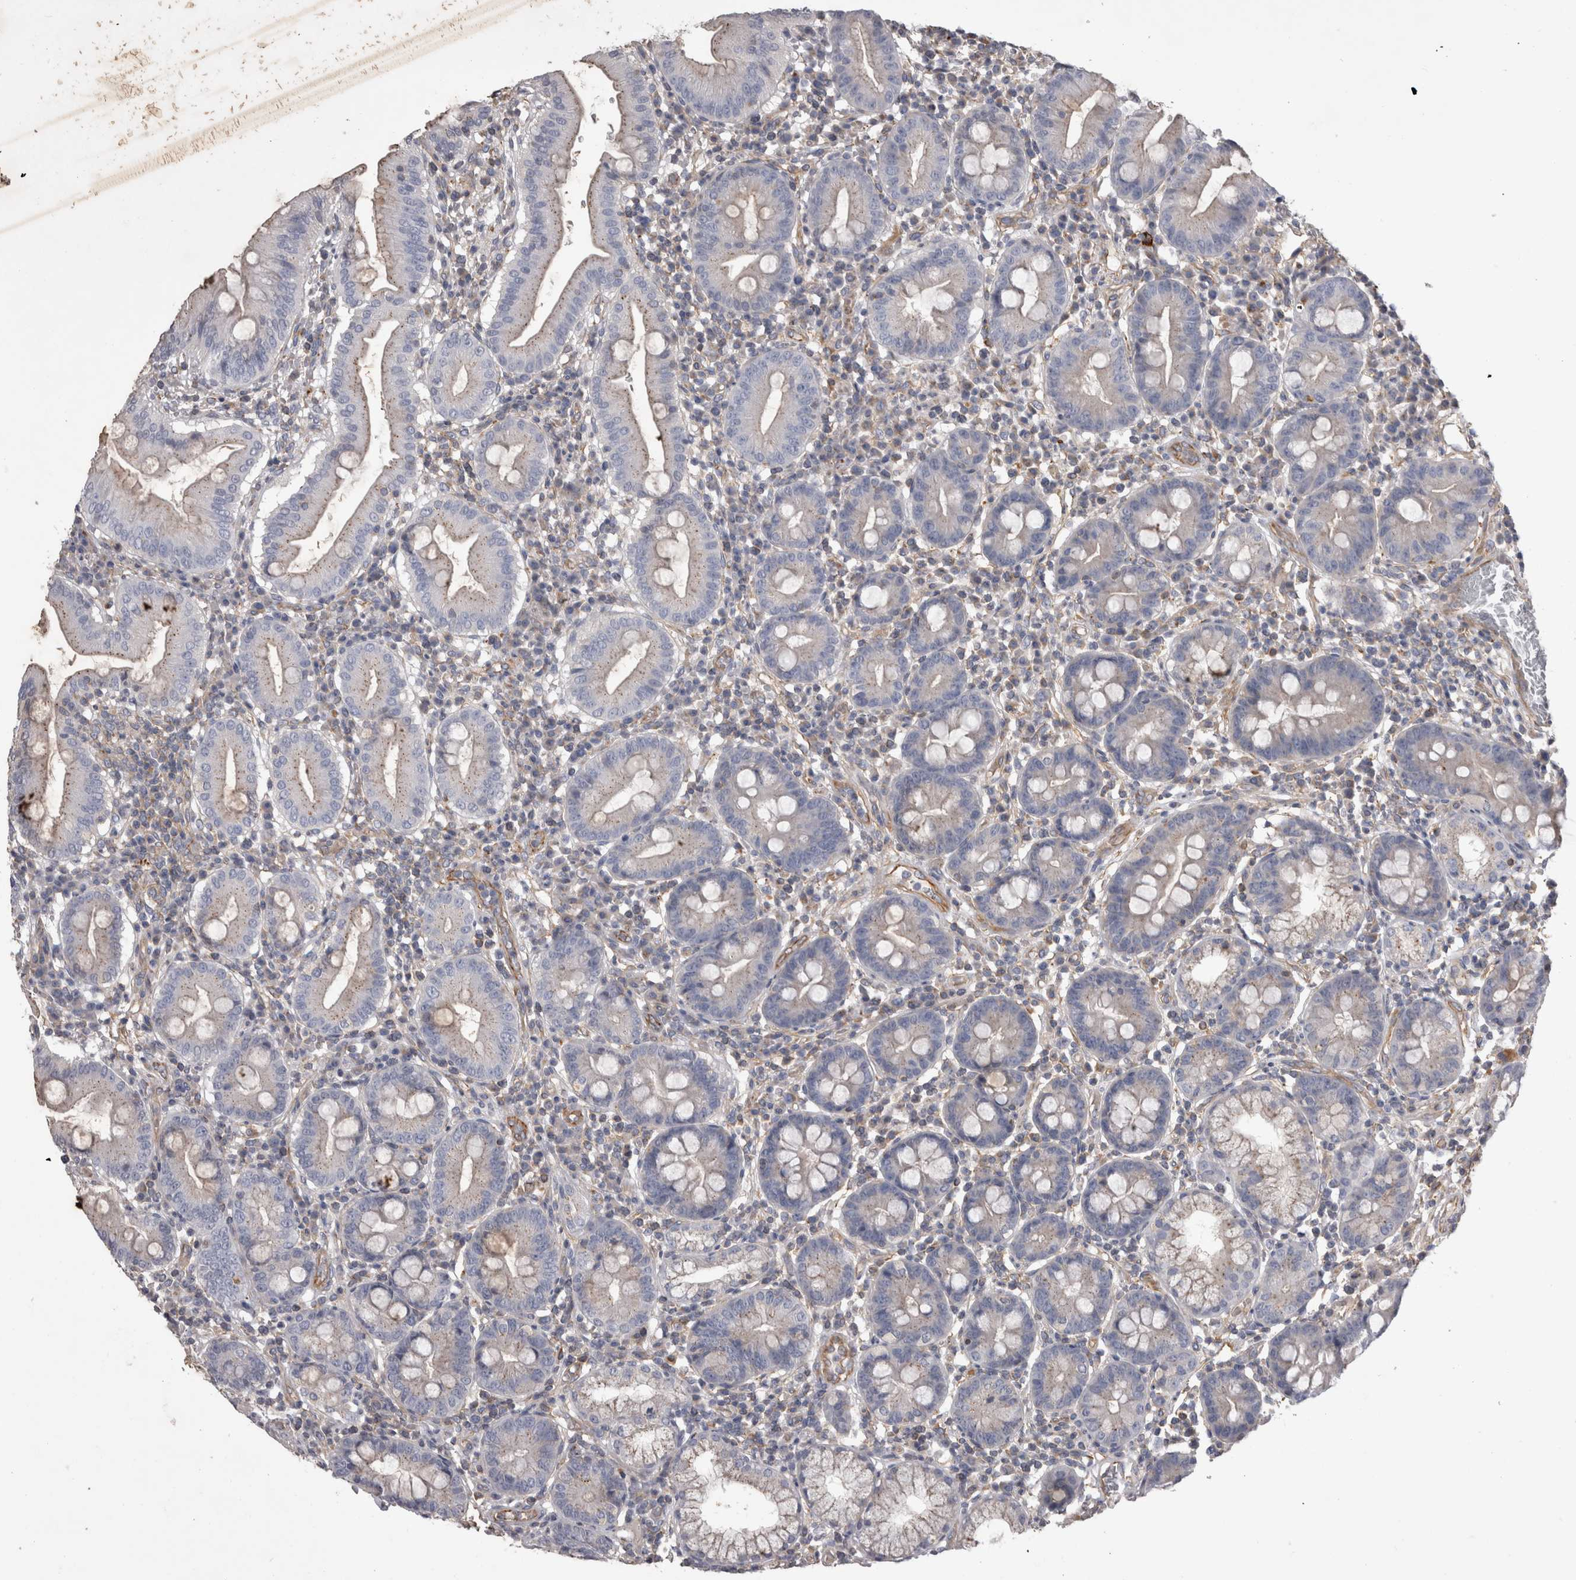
{"staining": {"intensity": "moderate", "quantity": "<25%", "location": "cytoplasmic/membranous"}, "tissue": "duodenum", "cell_type": "Glandular cells", "image_type": "normal", "snomed": [{"axis": "morphology", "description": "Normal tissue, NOS"}, {"axis": "topography", "description": "Duodenum"}], "caption": "The histopathology image displays immunohistochemical staining of unremarkable duodenum. There is moderate cytoplasmic/membranous staining is identified in about <25% of glandular cells.", "gene": "STRADB", "patient": {"sex": "male", "age": 50}}